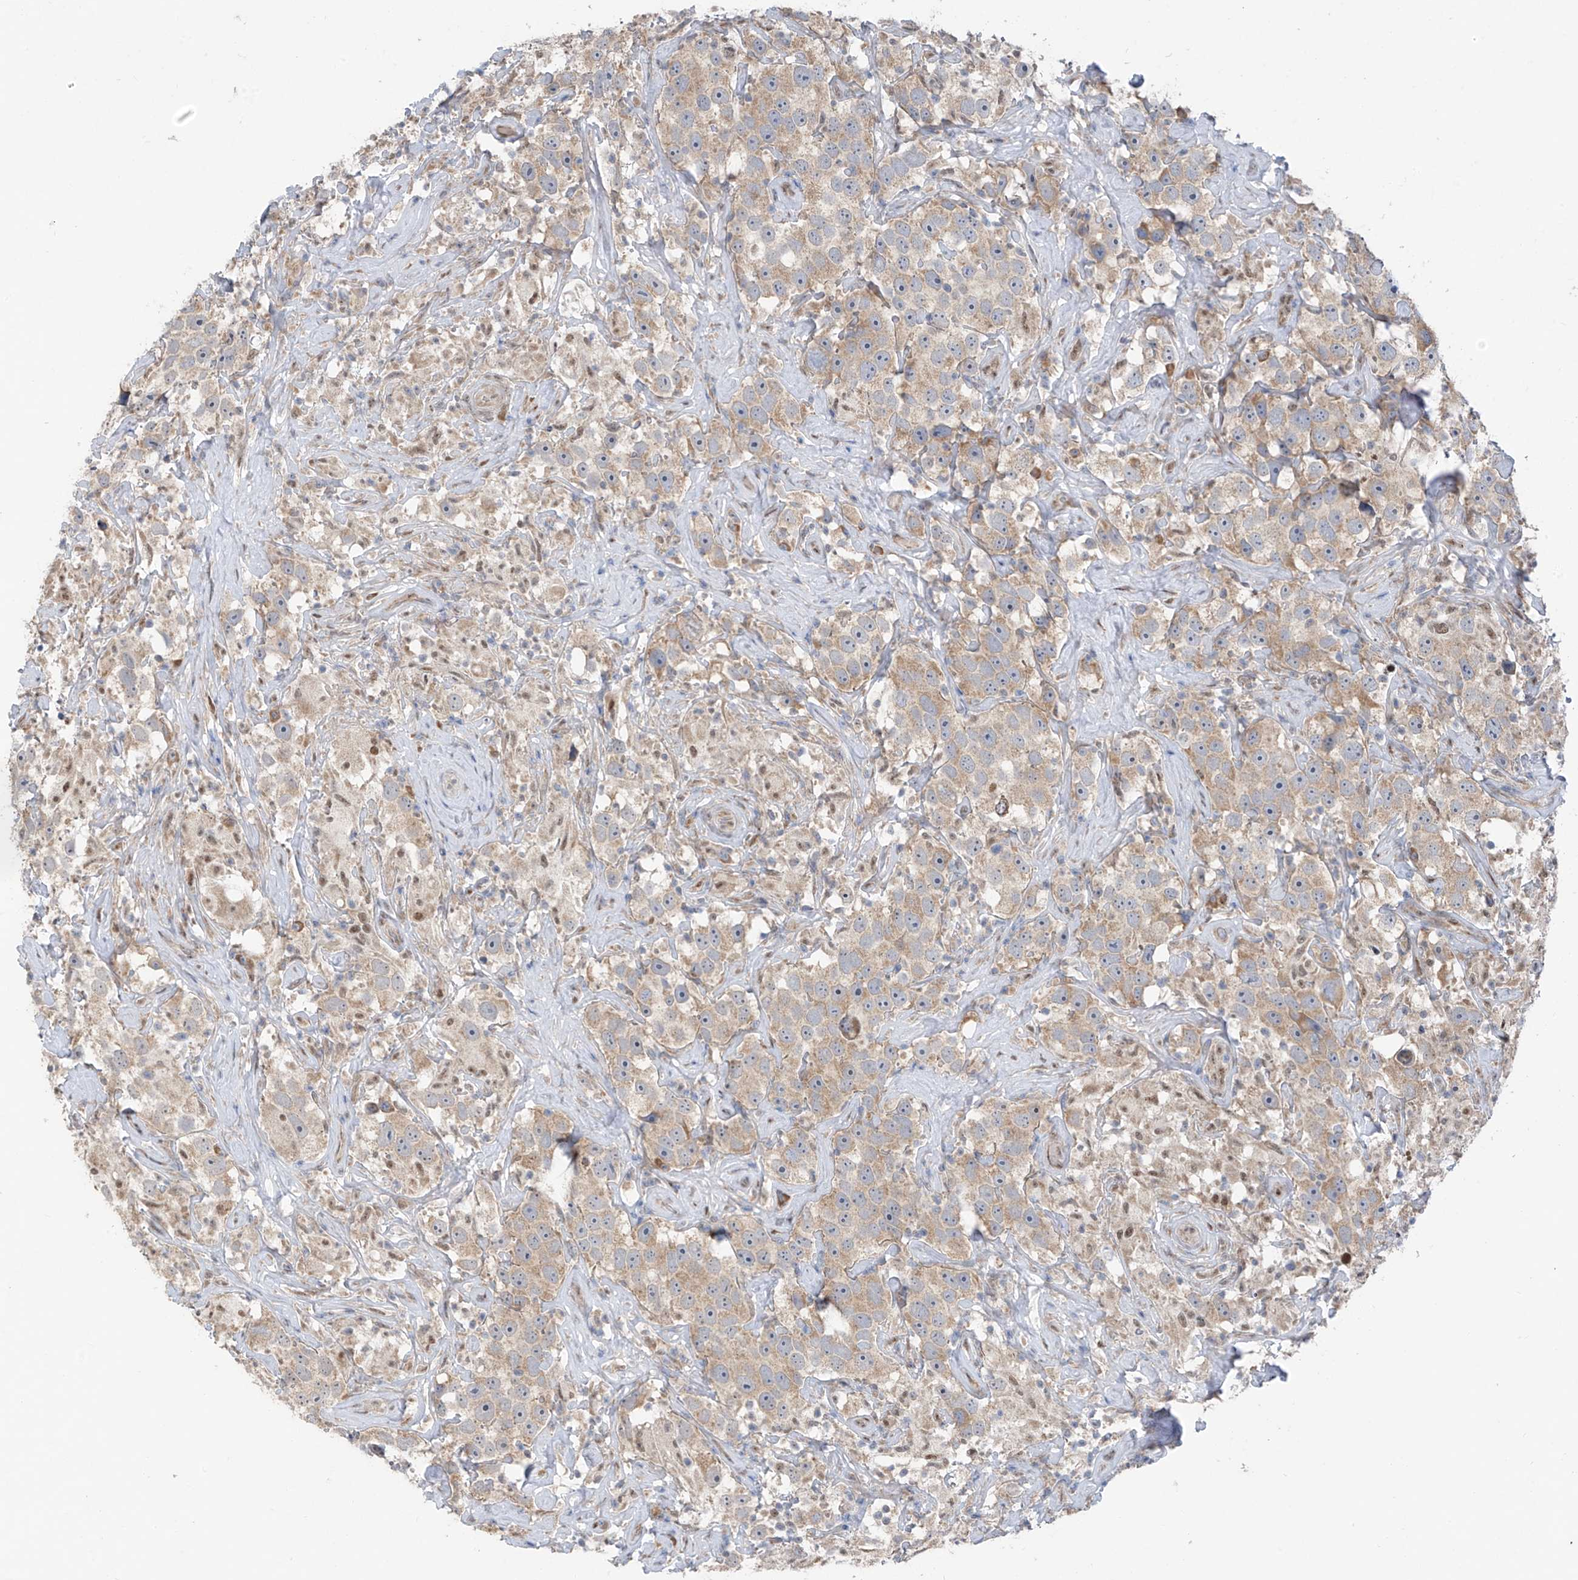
{"staining": {"intensity": "moderate", "quantity": "25%-75%", "location": "cytoplasmic/membranous"}, "tissue": "testis cancer", "cell_type": "Tumor cells", "image_type": "cancer", "snomed": [{"axis": "morphology", "description": "Seminoma, NOS"}, {"axis": "topography", "description": "Testis"}], "caption": "Human testis cancer stained with a brown dye displays moderate cytoplasmic/membranous positive staining in approximately 25%-75% of tumor cells.", "gene": "RPL4", "patient": {"sex": "male", "age": 49}}